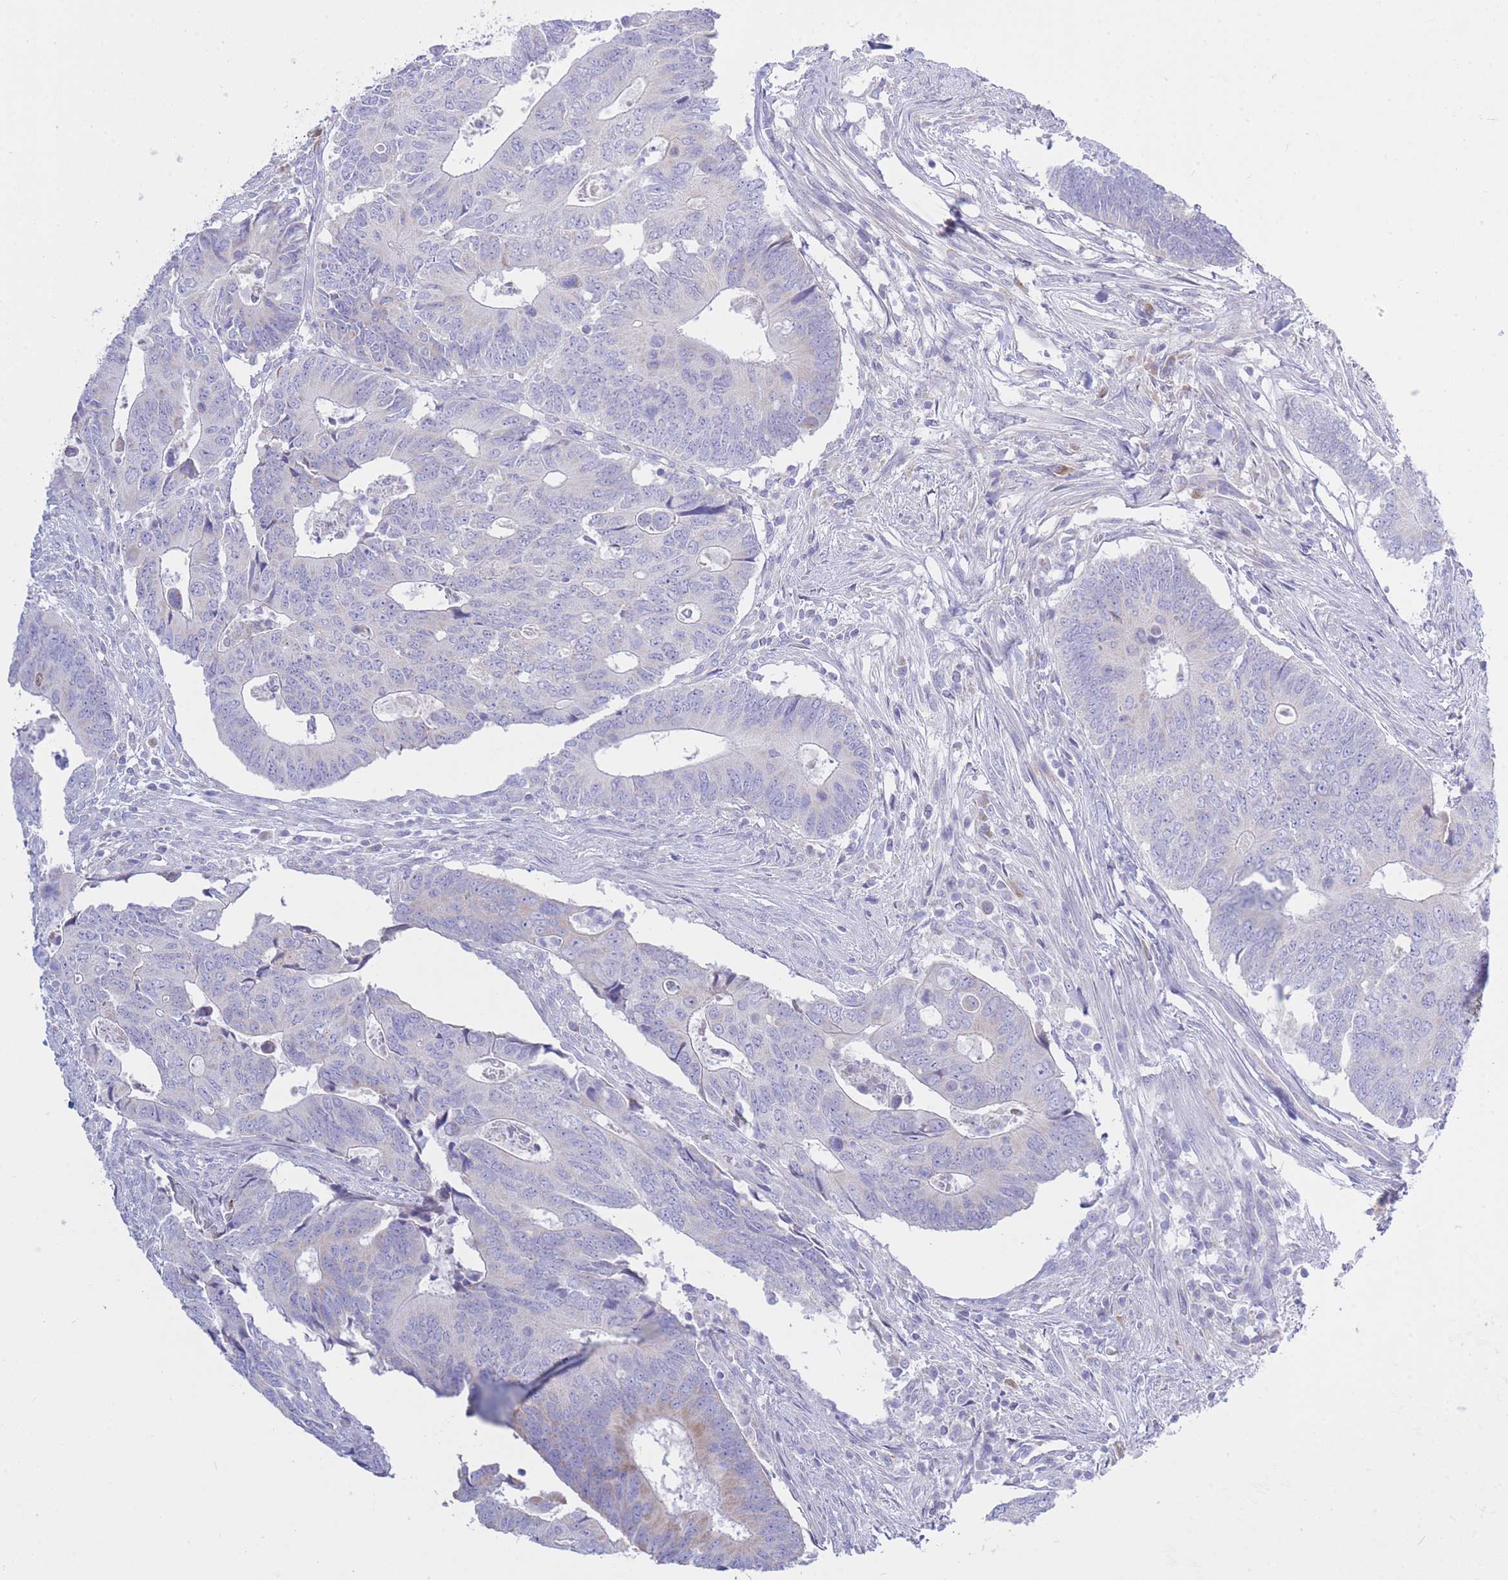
{"staining": {"intensity": "negative", "quantity": "none", "location": "none"}, "tissue": "colorectal cancer", "cell_type": "Tumor cells", "image_type": "cancer", "snomed": [{"axis": "morphology", "description": "Adenocarcinoma, NOS"}, {"axis": "topography", "description": "Colon"}], "caption": "This is a histopathology image of immunohistochemistry (IHC) staining of colorectal cancer (adenocarcinoma), which shows no expression in tumor cells.", "gene": "NANP", "patient": {"sex": "male", "age": 87}}